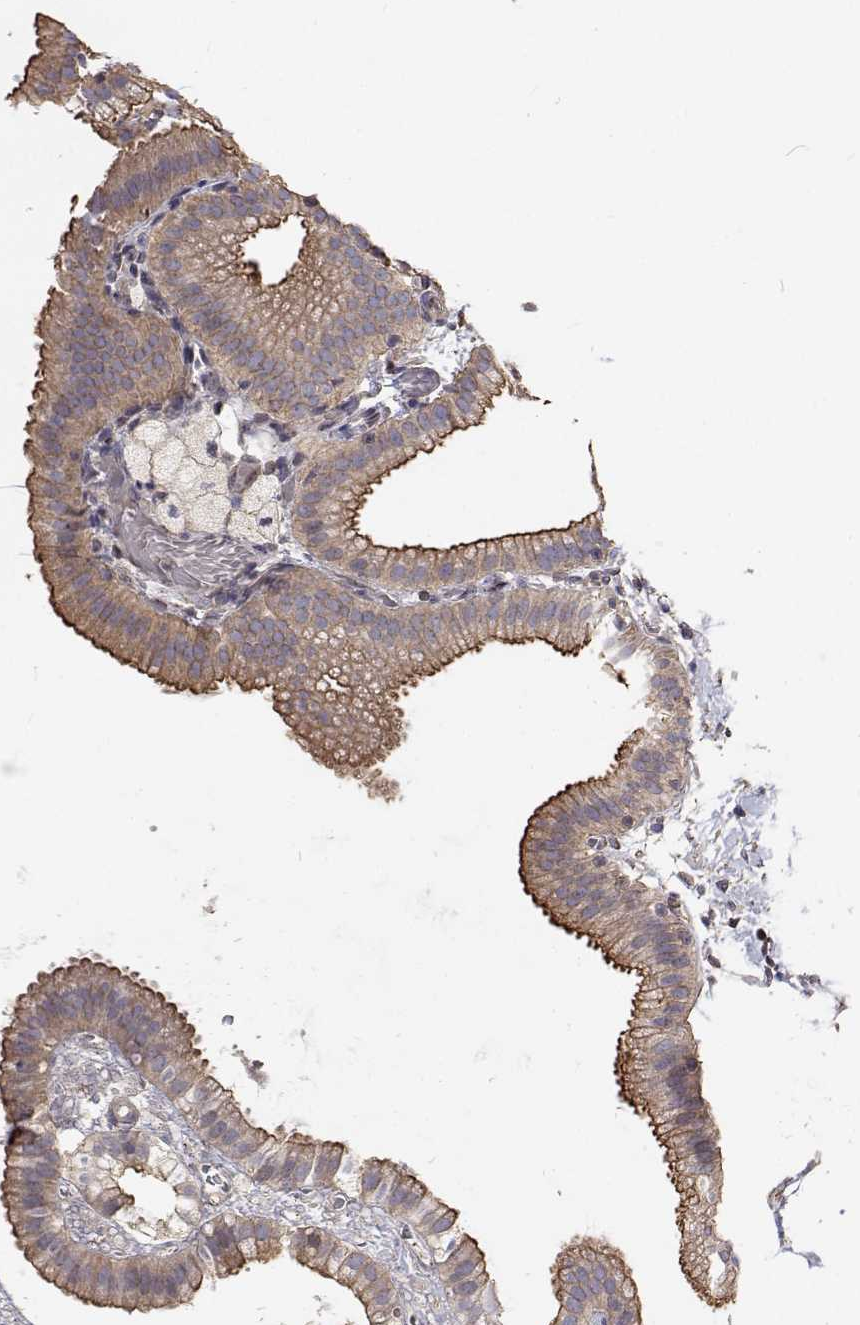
{"staining": {"intensity": "weak", "quantity": "25%-75%", "location": "cytoplasmic/membranous"}, "tissue": "gallbladder", "cell_type": "Glandular cells", "image_type": "normal", "snomed": [{"axis": "morphology", "description": "Normal tissue, NOS"}, {"axis": "topography", "description": "Gallbladder"}], "caption": "Immunohistochemistry (IHC) histopathology image of normal gallbladder: gallbladder stained using IHC reveals low levels of weak protein expression localized specifically in the cytoplasmic/membranous of glandular cells, appearing as a cytoplasmic/membranous brown color.", "gene": "GSDMA", "patient": {"sex": "female", "age": 63}}